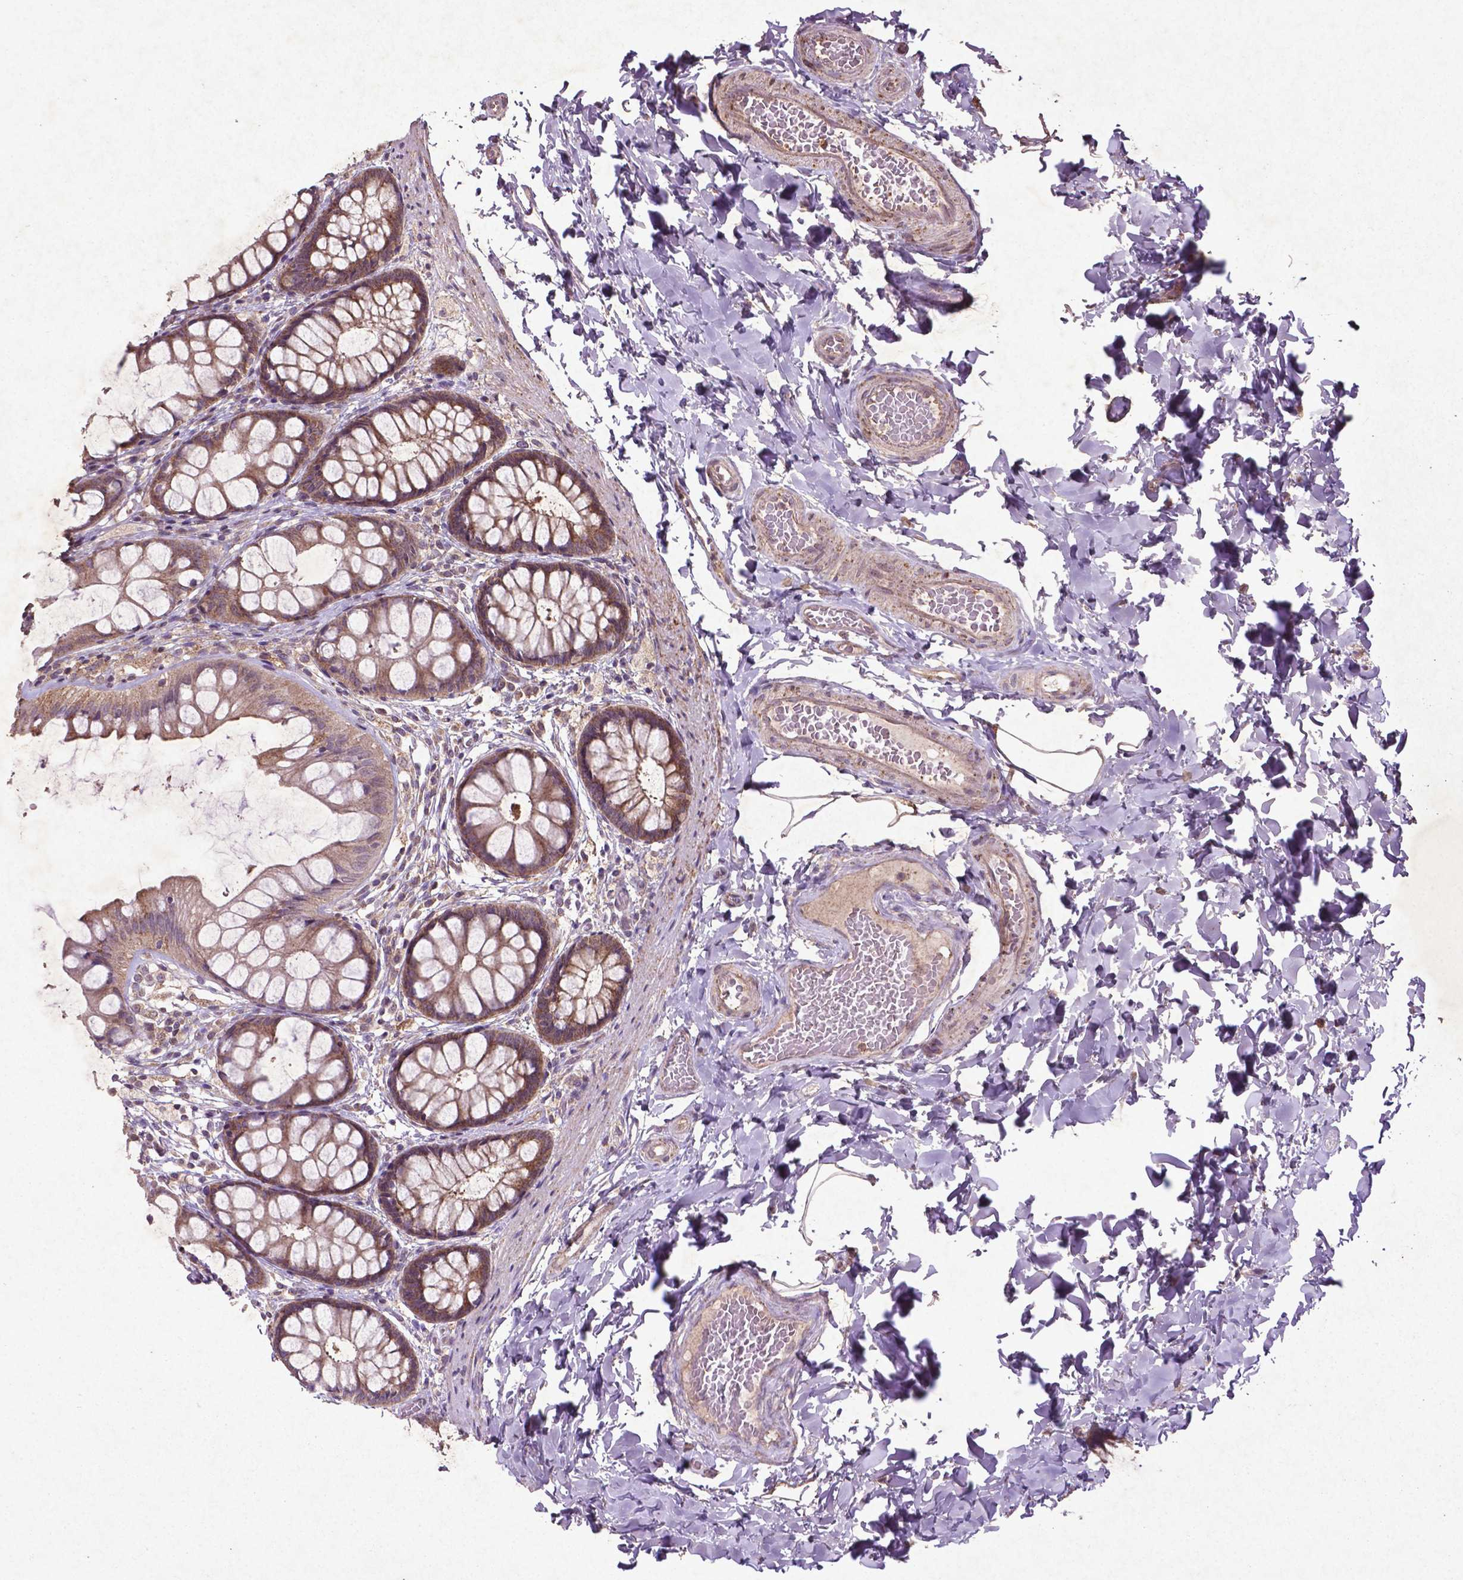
{"staining": {"intensity": "weak", "quantity": ">75%", "location": "cytoplasmic/membranous"}, "tissue": "colon", "cell_type": "Endothelial cells", "image_type": "normal", "snomed": [{"axis": "morphology", "description": "Normal tissue, NOS"}, {"axis": "topography", "description": "Colon"}], "caption": "Immunohistochemical staining of unremarkable human colon reveals low levels of weak cytoplasmic/membranous expression in about >75% of endothelial cells. (Brightfield microscopy of DAB IHC at high magnification).", "gene": "MTOR", "patient": {"sex": "male", "age": 47}}